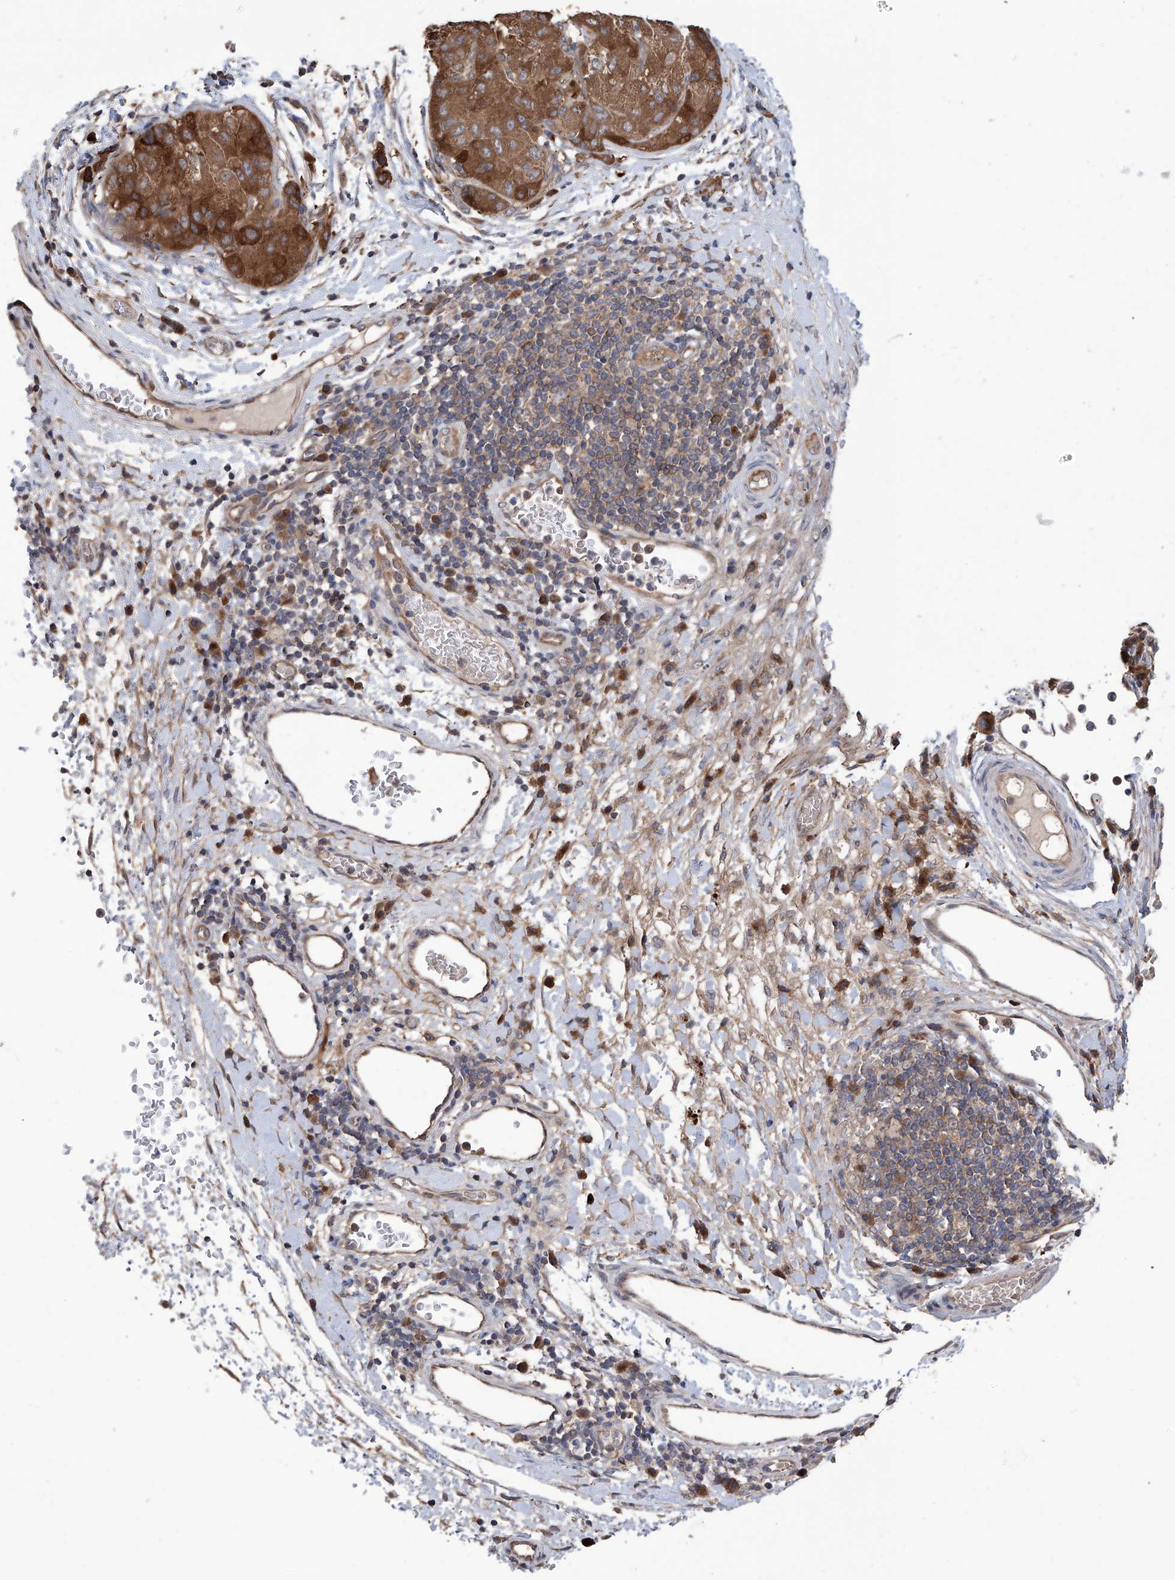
{"staining": {"intensity": "moderate", "quantity": ">75%", "location": "cytoplasmic/membranous"}, "tissue": "liver cancer", "cell_type": "Tumor cells", "image_type": "cancer", "snomed": [{"axis": "morphology", "description": "Carcinoma, Hepatocellular, NOS"}, {"axis": "topography", "description": "Liver"}], "caption": "Human liver hepatocellular carcinoma stained with a protein marker reveals moderate staining in tumor cells.", "gene": "NUDT17", "patient": {"sex": "male", "age": 80}}